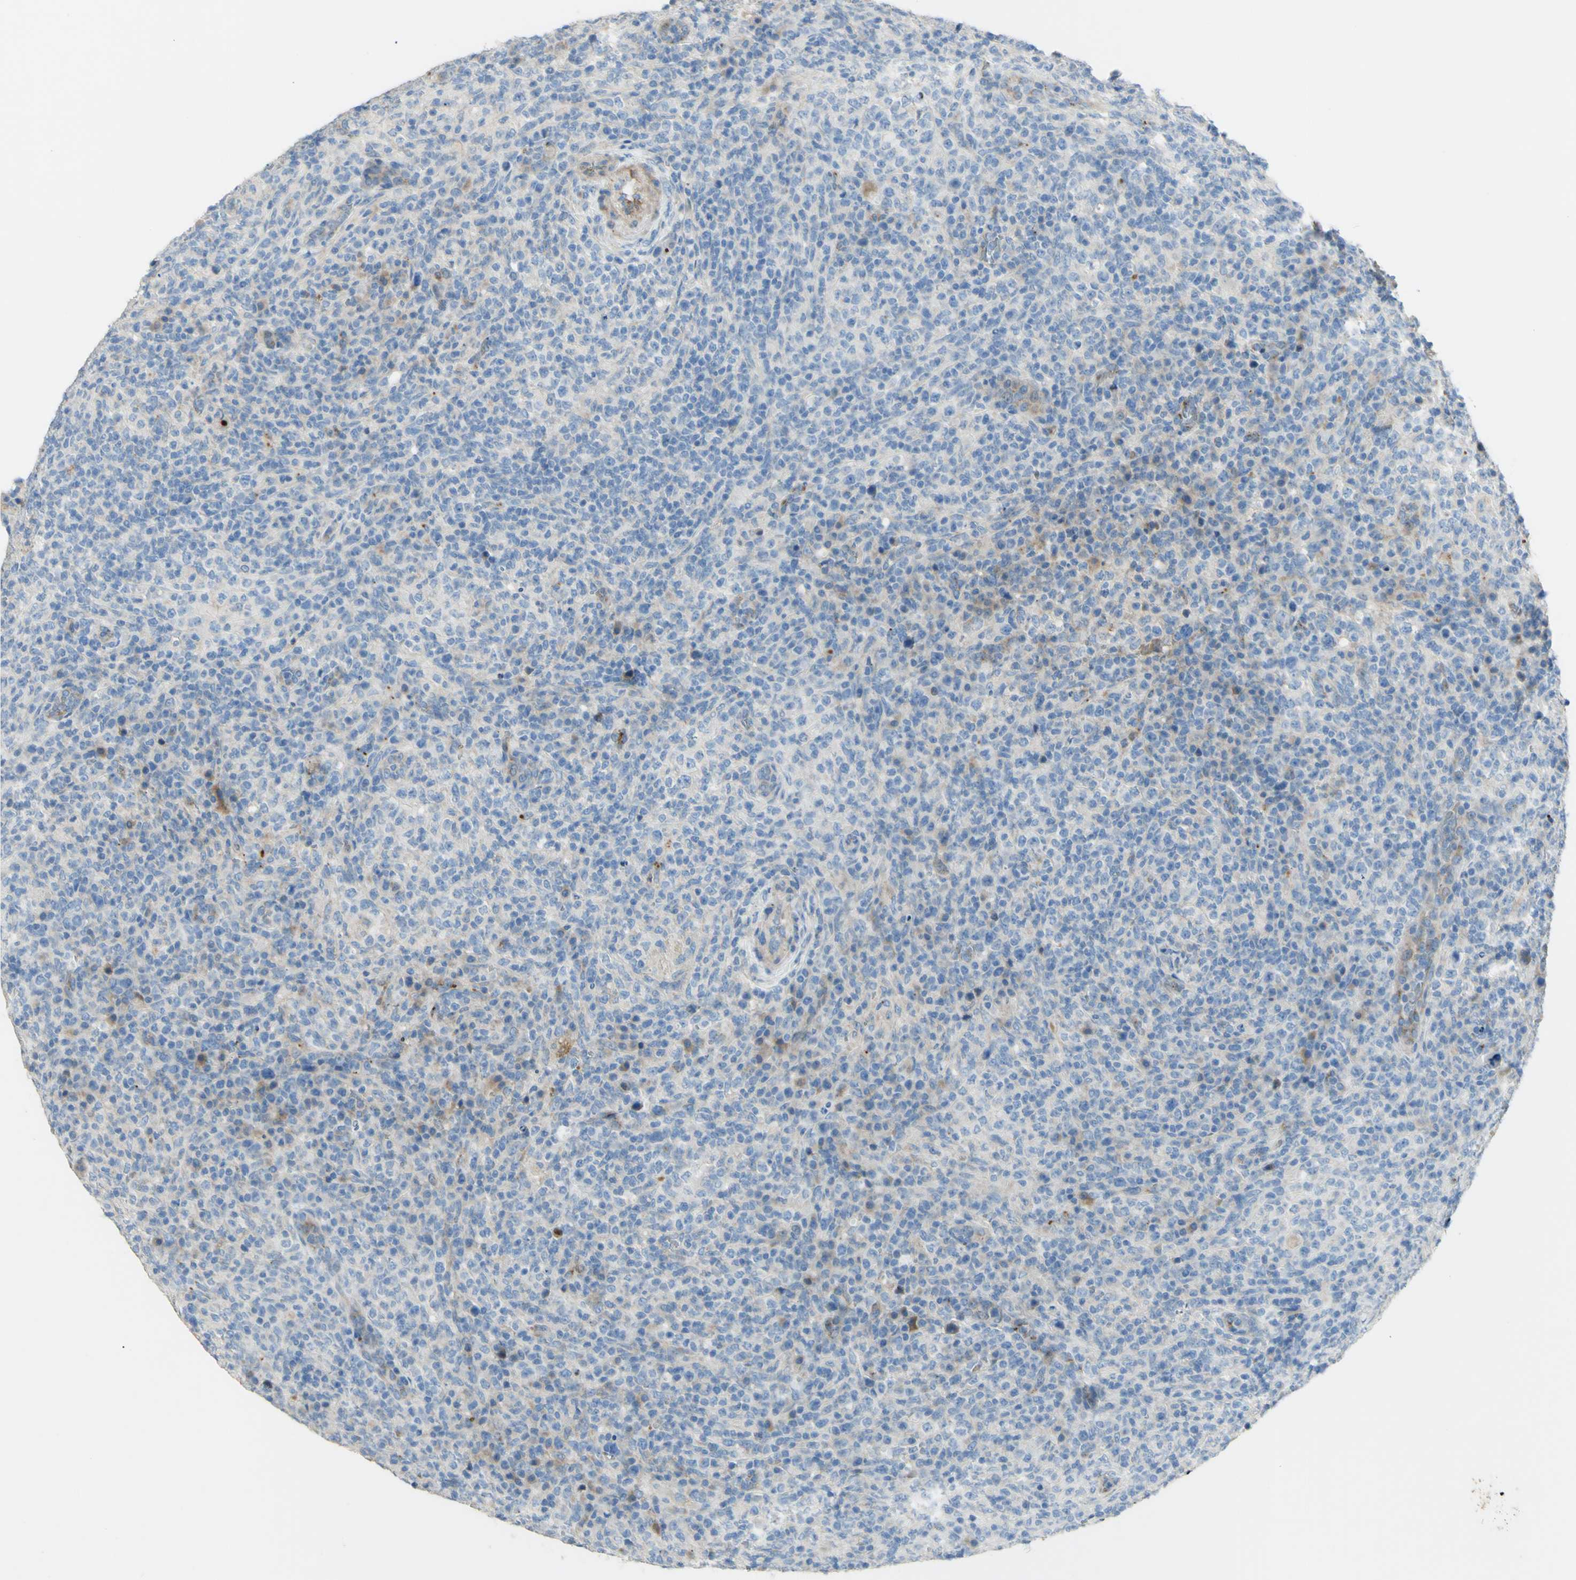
{"staining": {"intensity": "negative", "quantity": "none", "location": "none"}, "tissue": "lymphoma", "cell_type": "Tumor cells", "image_type": "cancer", "snomed": [{"axis": "morphology", "description": "Malignant lymphoma, non-Hodgkin's type, High grade"}, {"axis": "topography", "description": "Lymph node"}], "caption": "The histopathology image shows no staining of tumor cells in malignant lymphoma, non-Hodgkin's type (high-grade).", "gene": "GAN", "patient": {"sex": "female", "age": 76}}